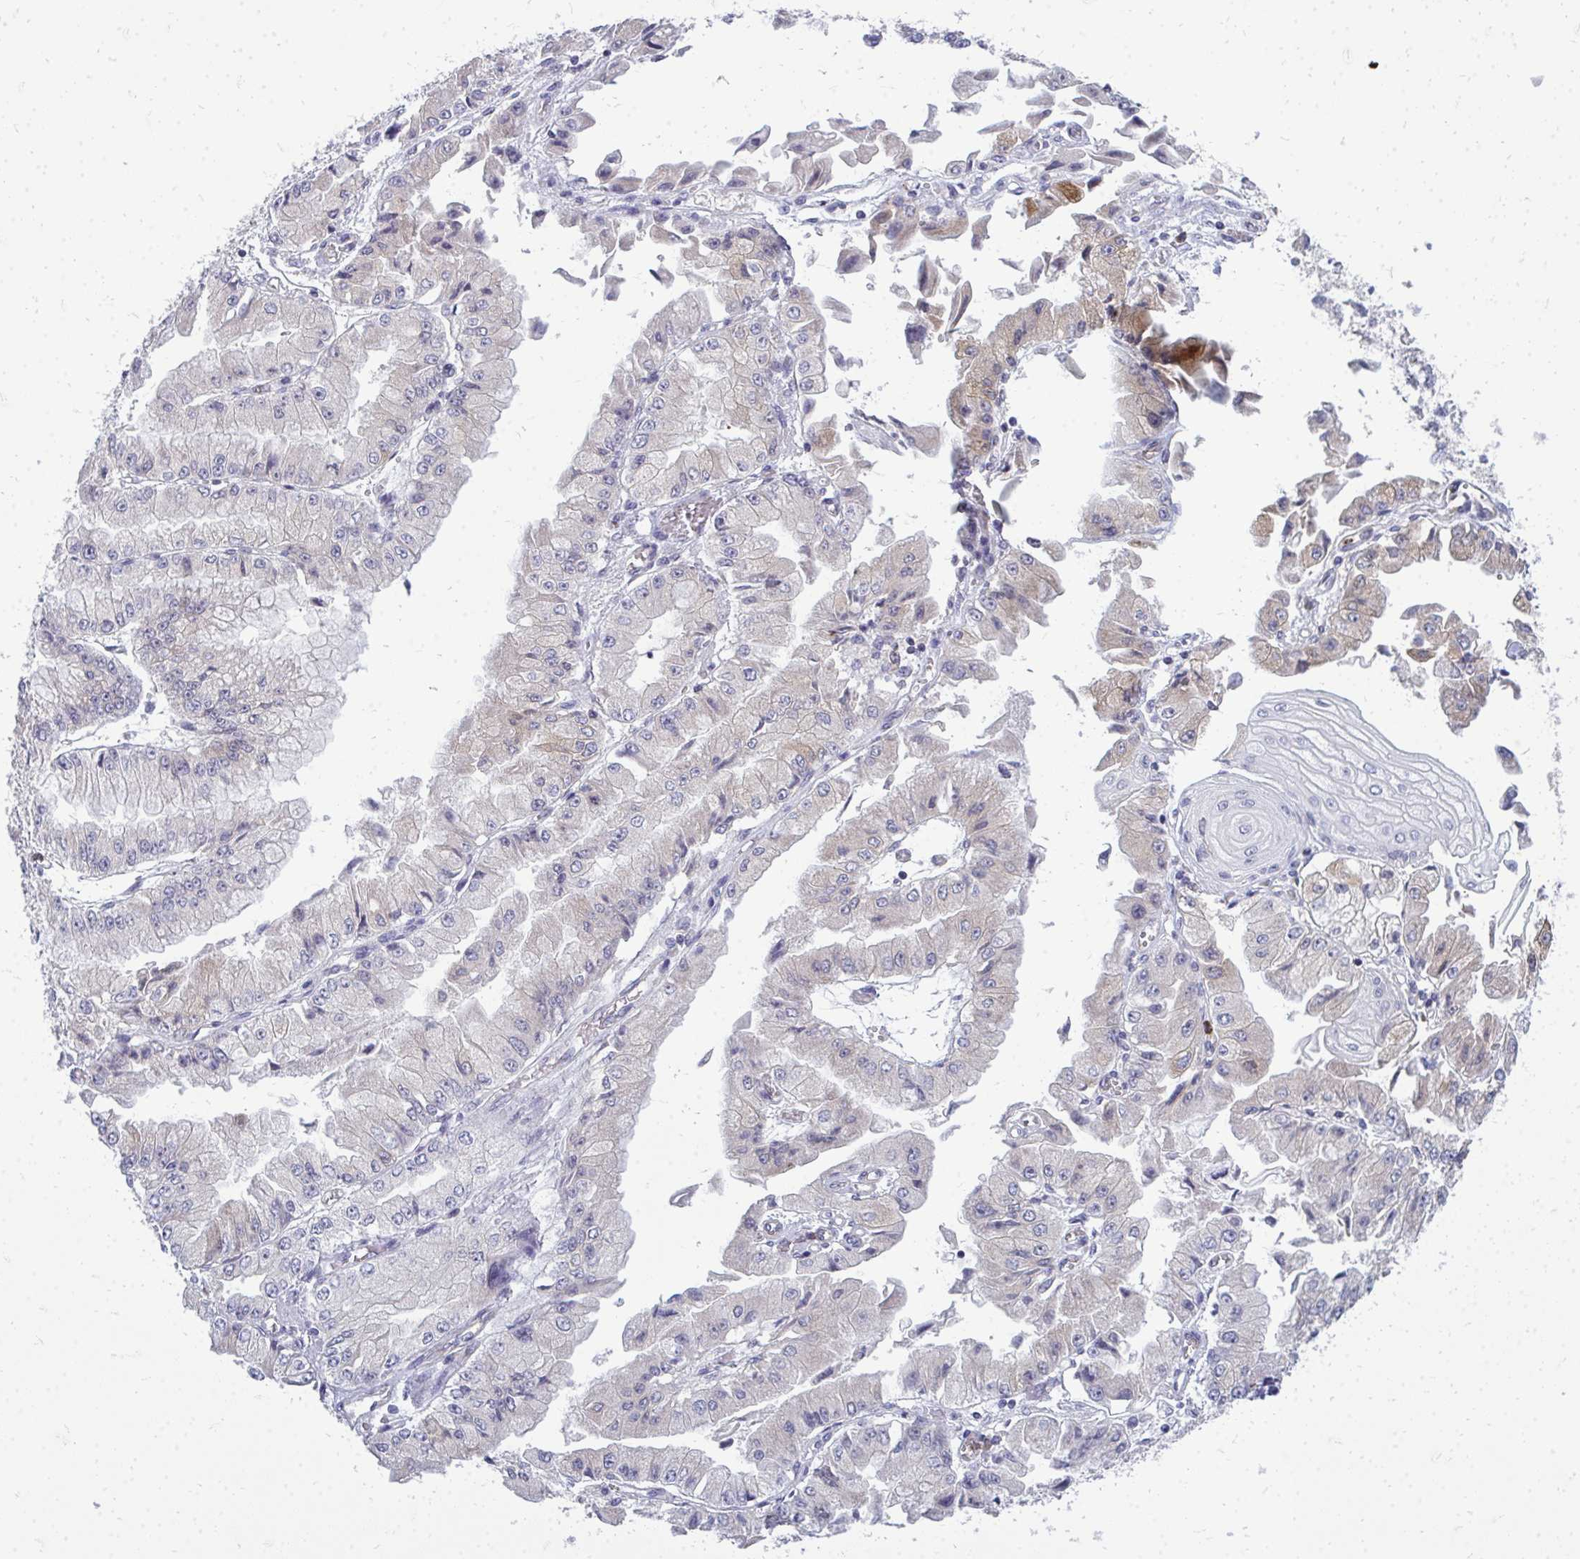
{"staining": {"intensity": "weak", "quantity": "<25%", "location": "cytoplasmic/membranous"}, "tissue": "stomach cancer", "cell_type": "Tumor cells", "image_type": "cancer", "snomed": [{"axis": "morphology", "description": "Adenocarcinoma, NOS"}, {"axis": "topography", "description": "Stomach, upper"}], "caption": "Tumor cells are negative for protein expression in human adenocarcinoma (stomach). (DAB immunohistochemistry visualized using brightfield microscopy, high magnification).", "gene": "ACSL5", "patient": {"sex": "female", "age": 74}}